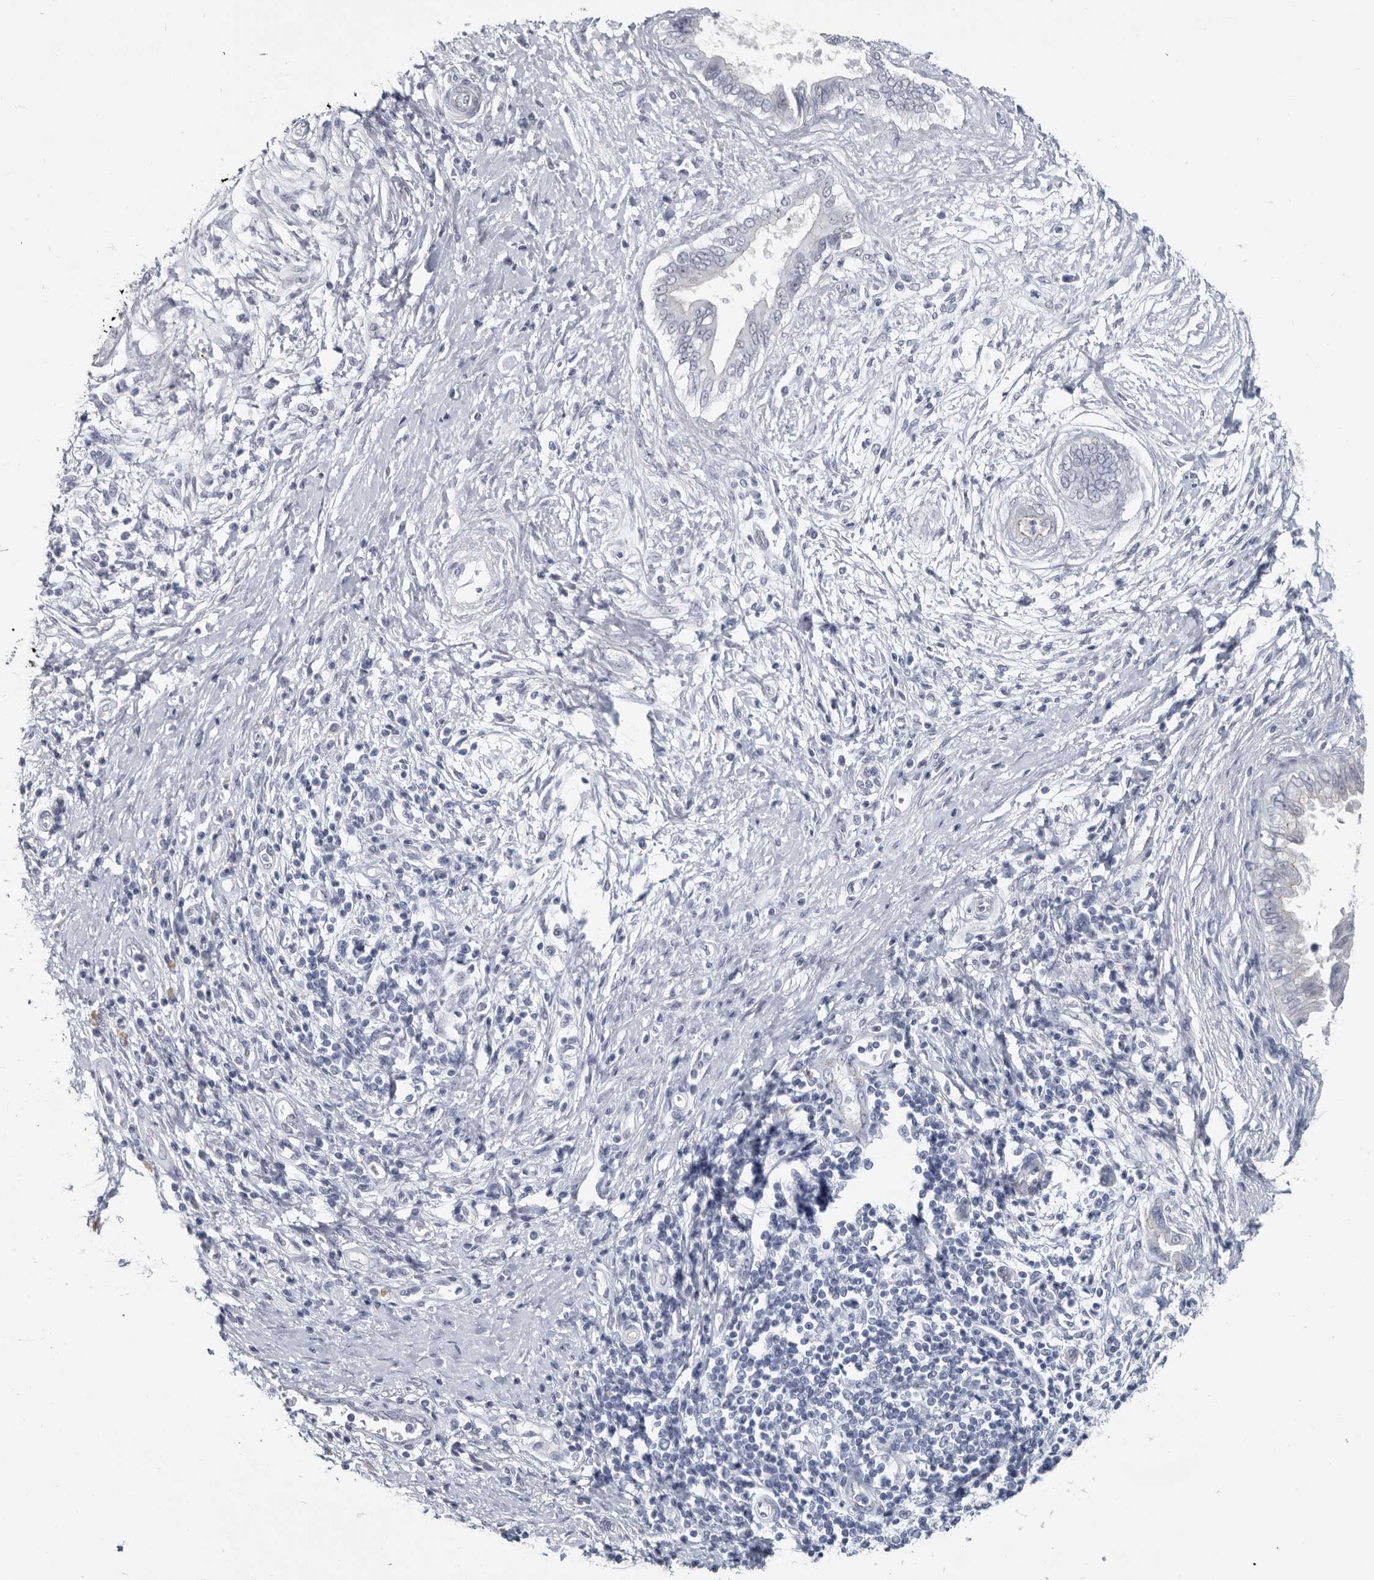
{"staining": {"intensity": "moderate", "quantity": "<25%", "location": "nuclear"}, "tissue": "pancreatic cancer", "cell_type": "Tumor cells", "image_type": "cancer", "snomed": [{"axis": "morphology", "description": "Adenocarcinoma, NOS"}, {"axis": "topography", "description": "Pancreas"}], "caption": "Human adenocarcinoma (pancreatic) stained with a protein marker reveals moderate staining in tumor cells.", "gene": "WRAP73", "patient": {"sex": "female", "age": 72}}